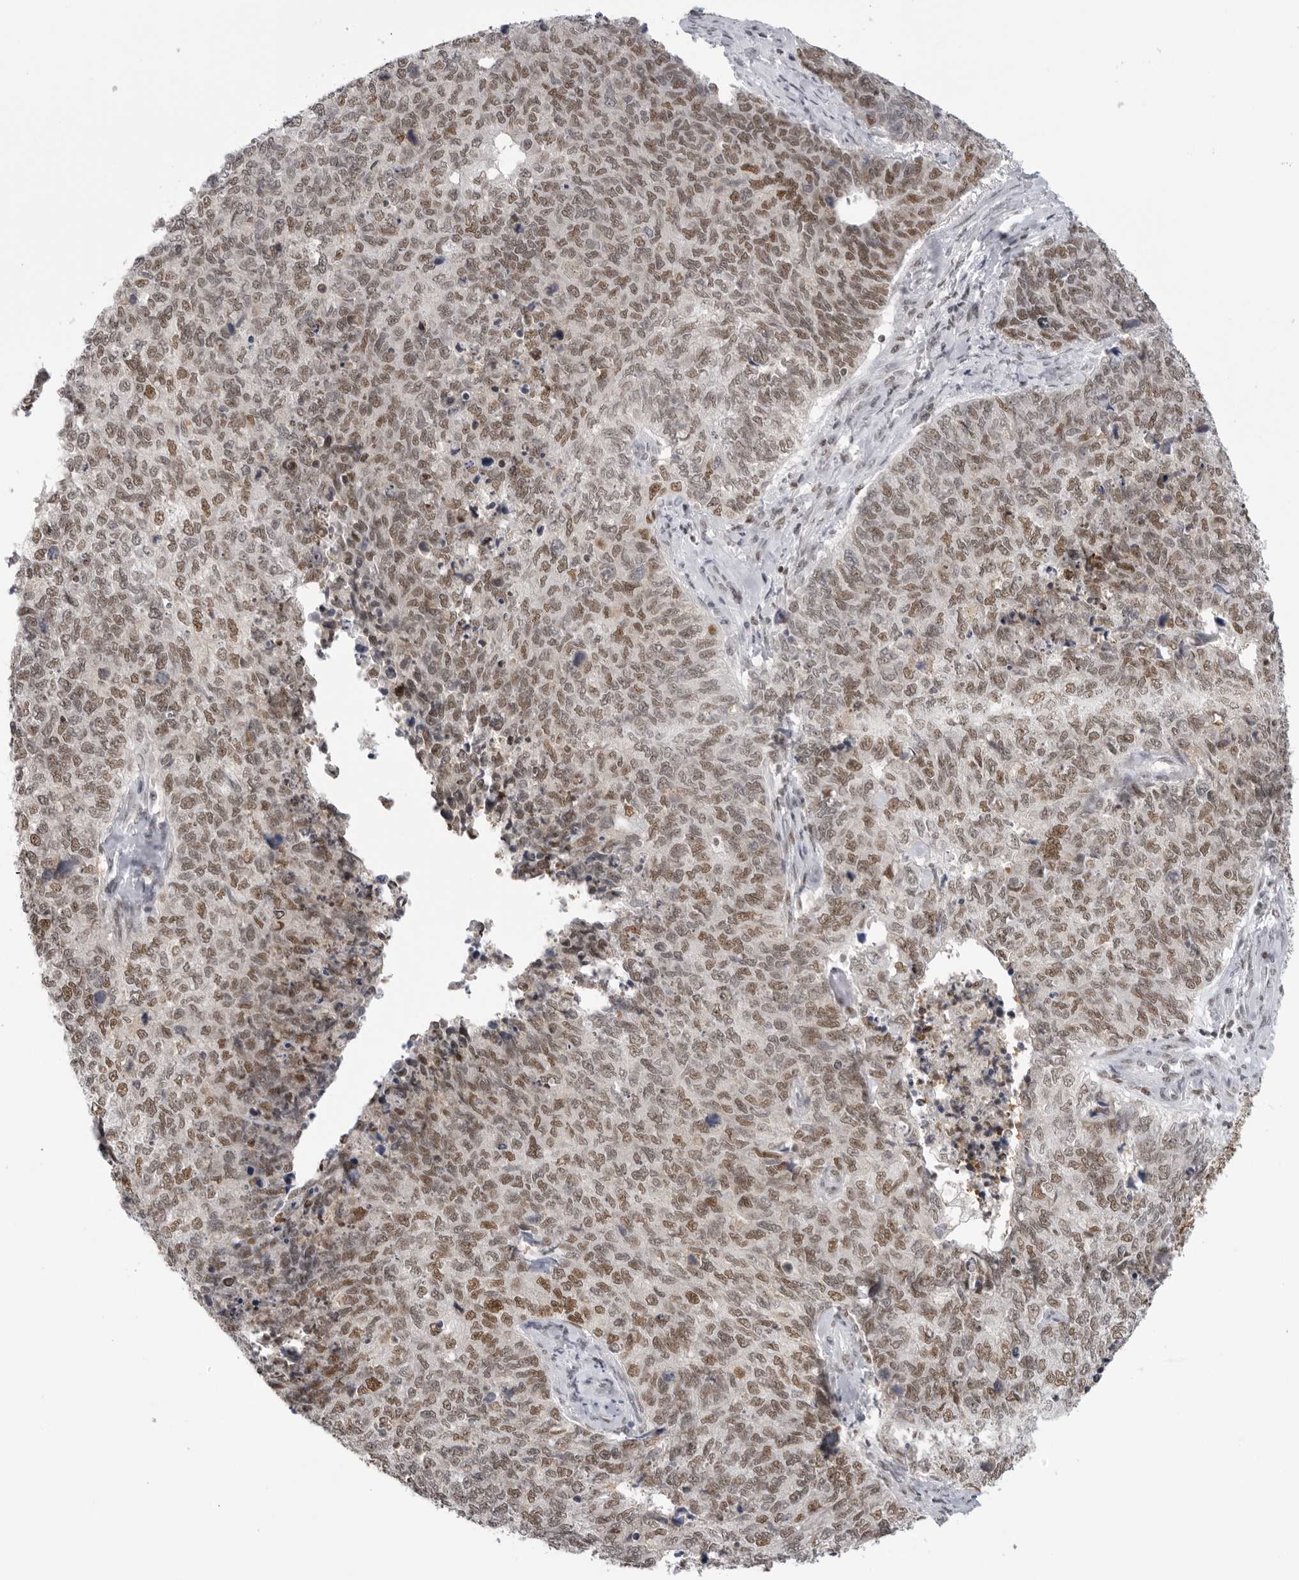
{"staining": {"intensity": "moderate", "quantity": ">75%", "location": "nuclear"}, "tissue": "cervical cancer", "cell_type": "Tumor cells", "image_type": "cancer", "snomed": [{"axis": "morphology", "description": "Squamous cell carcinoma, NOS"}, {"axis": "topography", "description": "Cervix"}], "caption": "High-power microscopy captured an immunohistochemistry (IHC) histopathology image of squamous cell carcinoma (cervical), revealing moderate nuclear expression in approximately >75% of tumor cells.", "gene": "RPA2", "patient": {"sex": "female", "age": 63}}